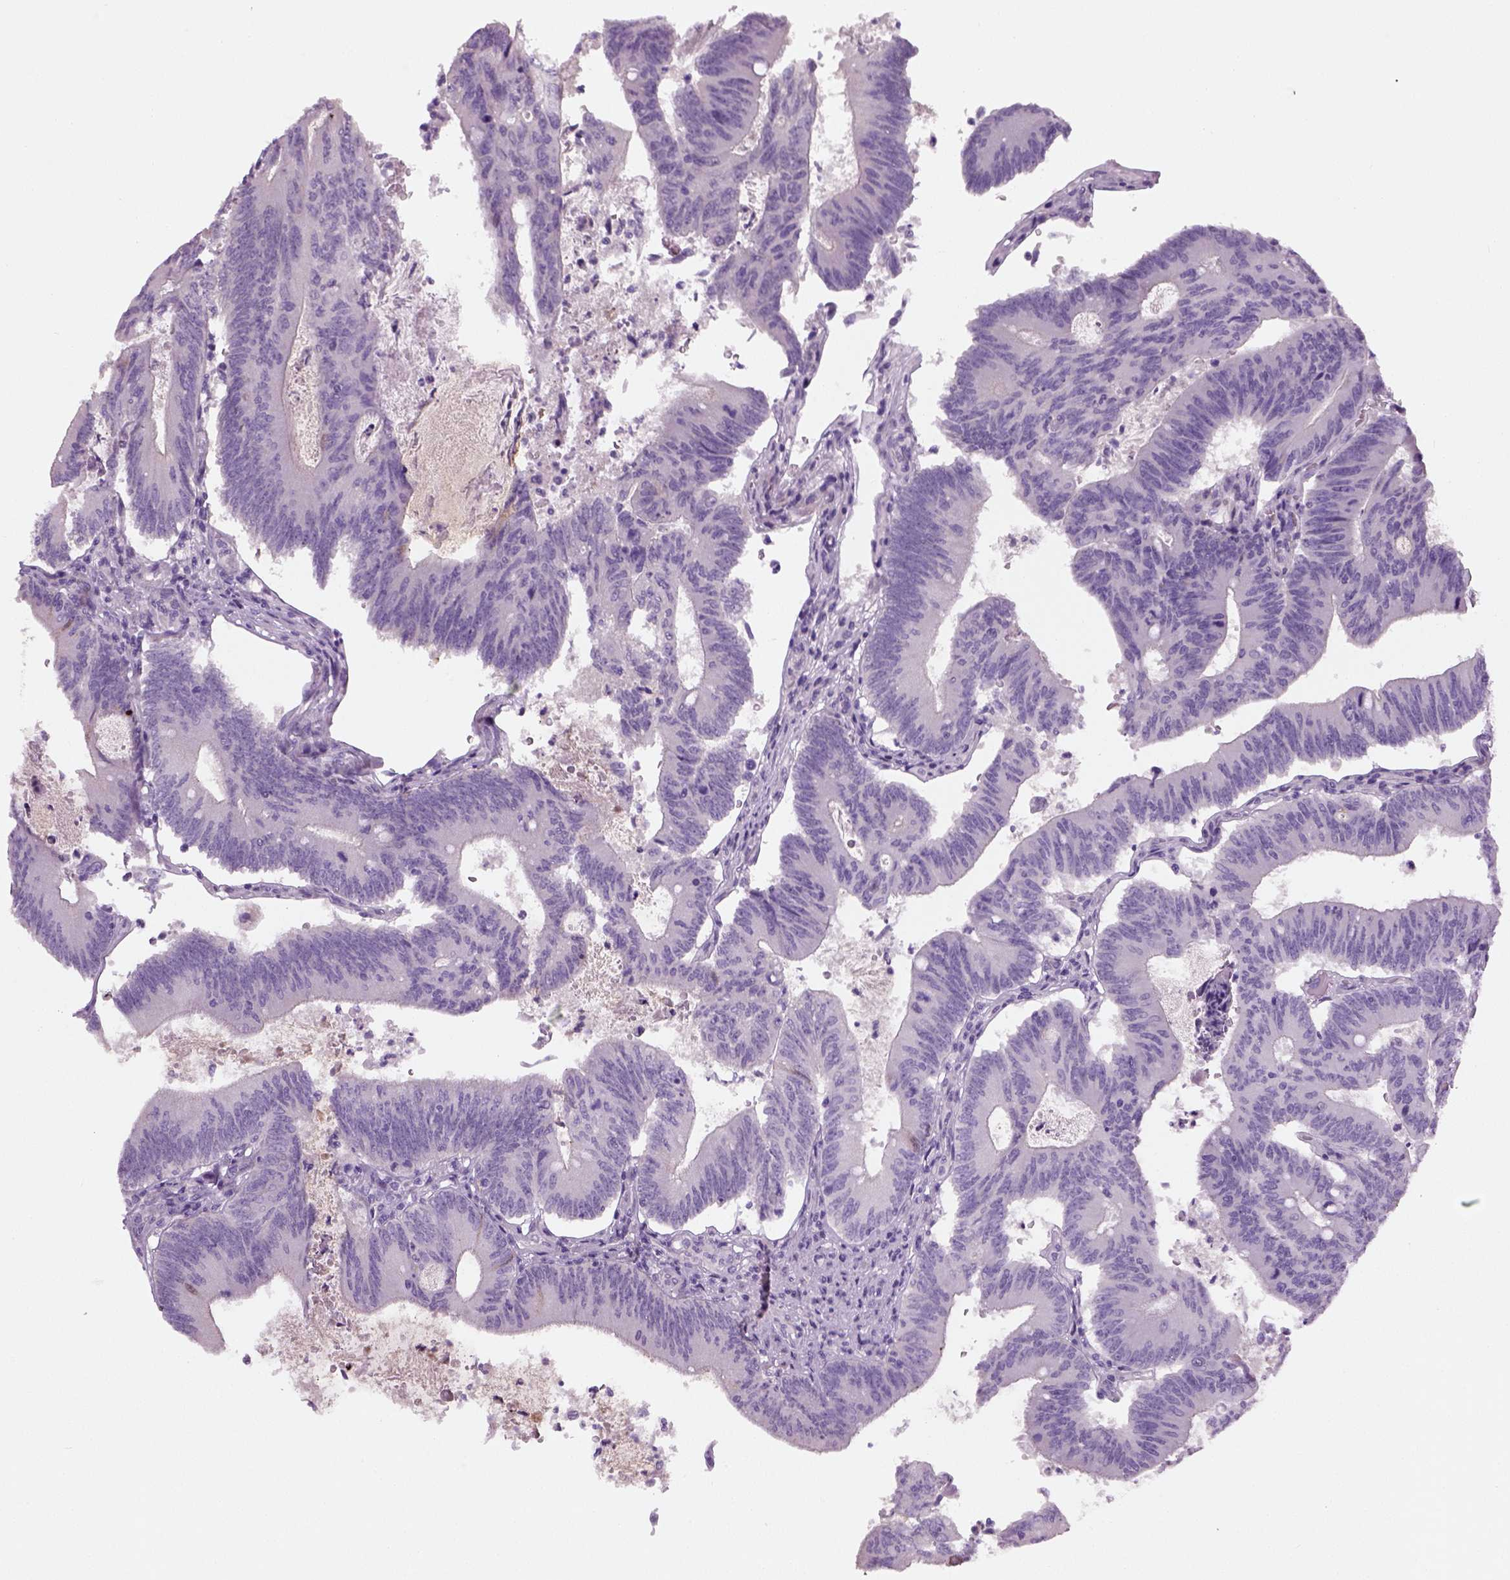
{"staining": {"intensity": "negative", "quantity": "none", "location": "none"}, "tissue": "colorectal cancer", "cell_type": "Tumor cells", "image_type": "cancer", "snomed": [{"axis": "morphology", "description": "Adenocarcinoma, NOS"}, {"axis": "topography", "description": "Colon"}], "caption": "Immunohistochemistry micrograph of human colorectal cancer (adenocarcinoma) stained for a protein (brown), which reveals no positivity in tumor cells. The staining was performed using DAB (3,3'-diaminobenzidine) to visualize the protein expression in brown, while the nuclei were stained in blue with hematoxylin (Magnification: 20x).", "gene": "ELOVL3", "patient": {"sex": "female", "age": 70}}